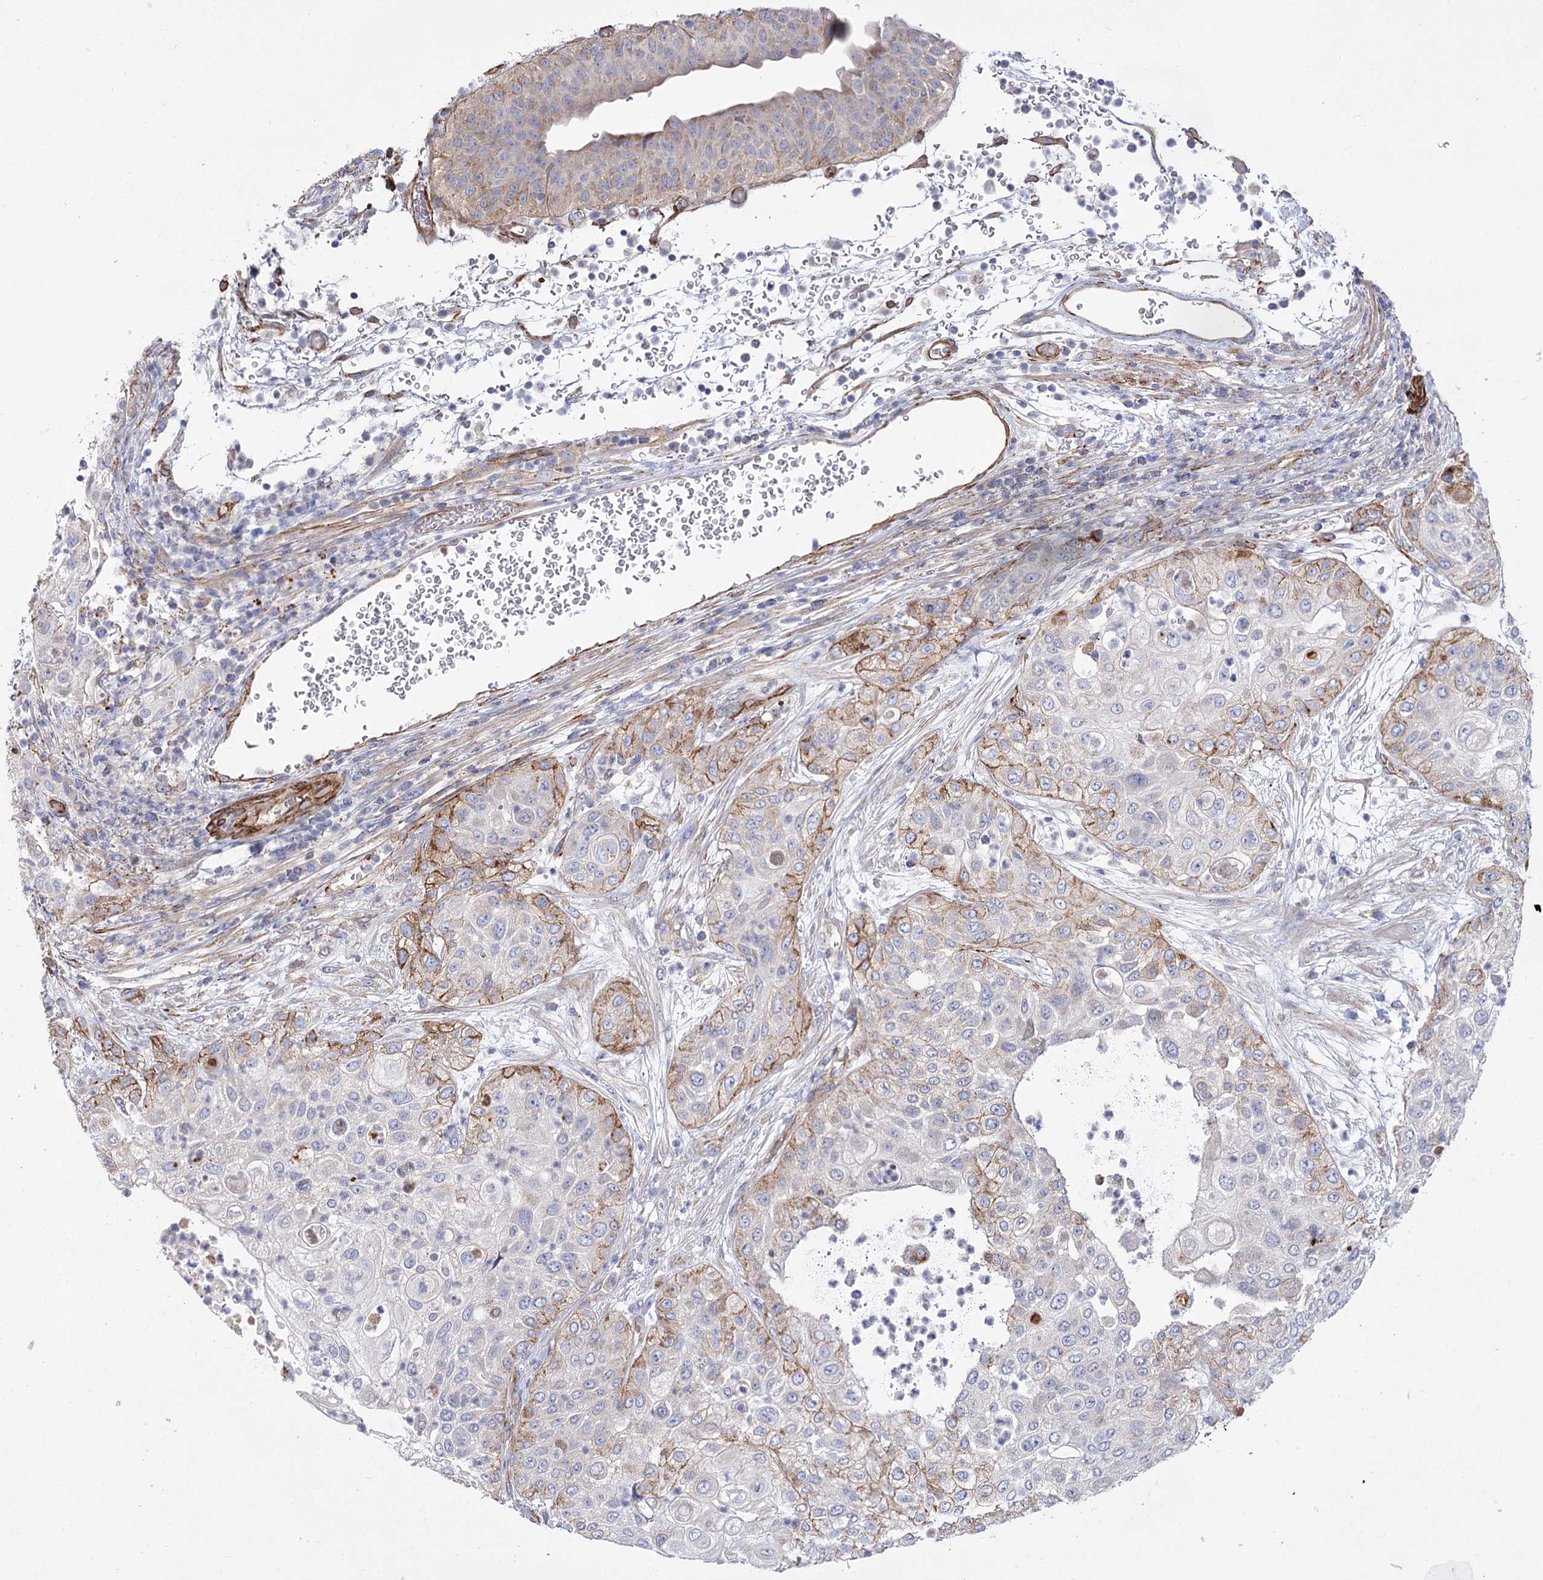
{"staining": {"intensity": "moderate", "quantity": "<25%", "location": "cytoplasmic/membranous"}, "tissue": "urothelial cancer", "cell_type": "Tumor cells", "image_type": "cancer", "snomed": [{"axis": "morphology", "description": "Urothelial carcinoma, High grade"}, {"axis": "topography", "description": "Urinary bladder"}], "caption": "Immunohistochemistry photomicrograph of urothelial carcinoma (high-grade) stained for a protein (brown), which exhibits low levels of moderate cytoplasmic/membranous staining in approximately <25% of tumor cells.", "gene": "TMEM164", "patient": {"sex": "female", "age": 79}}